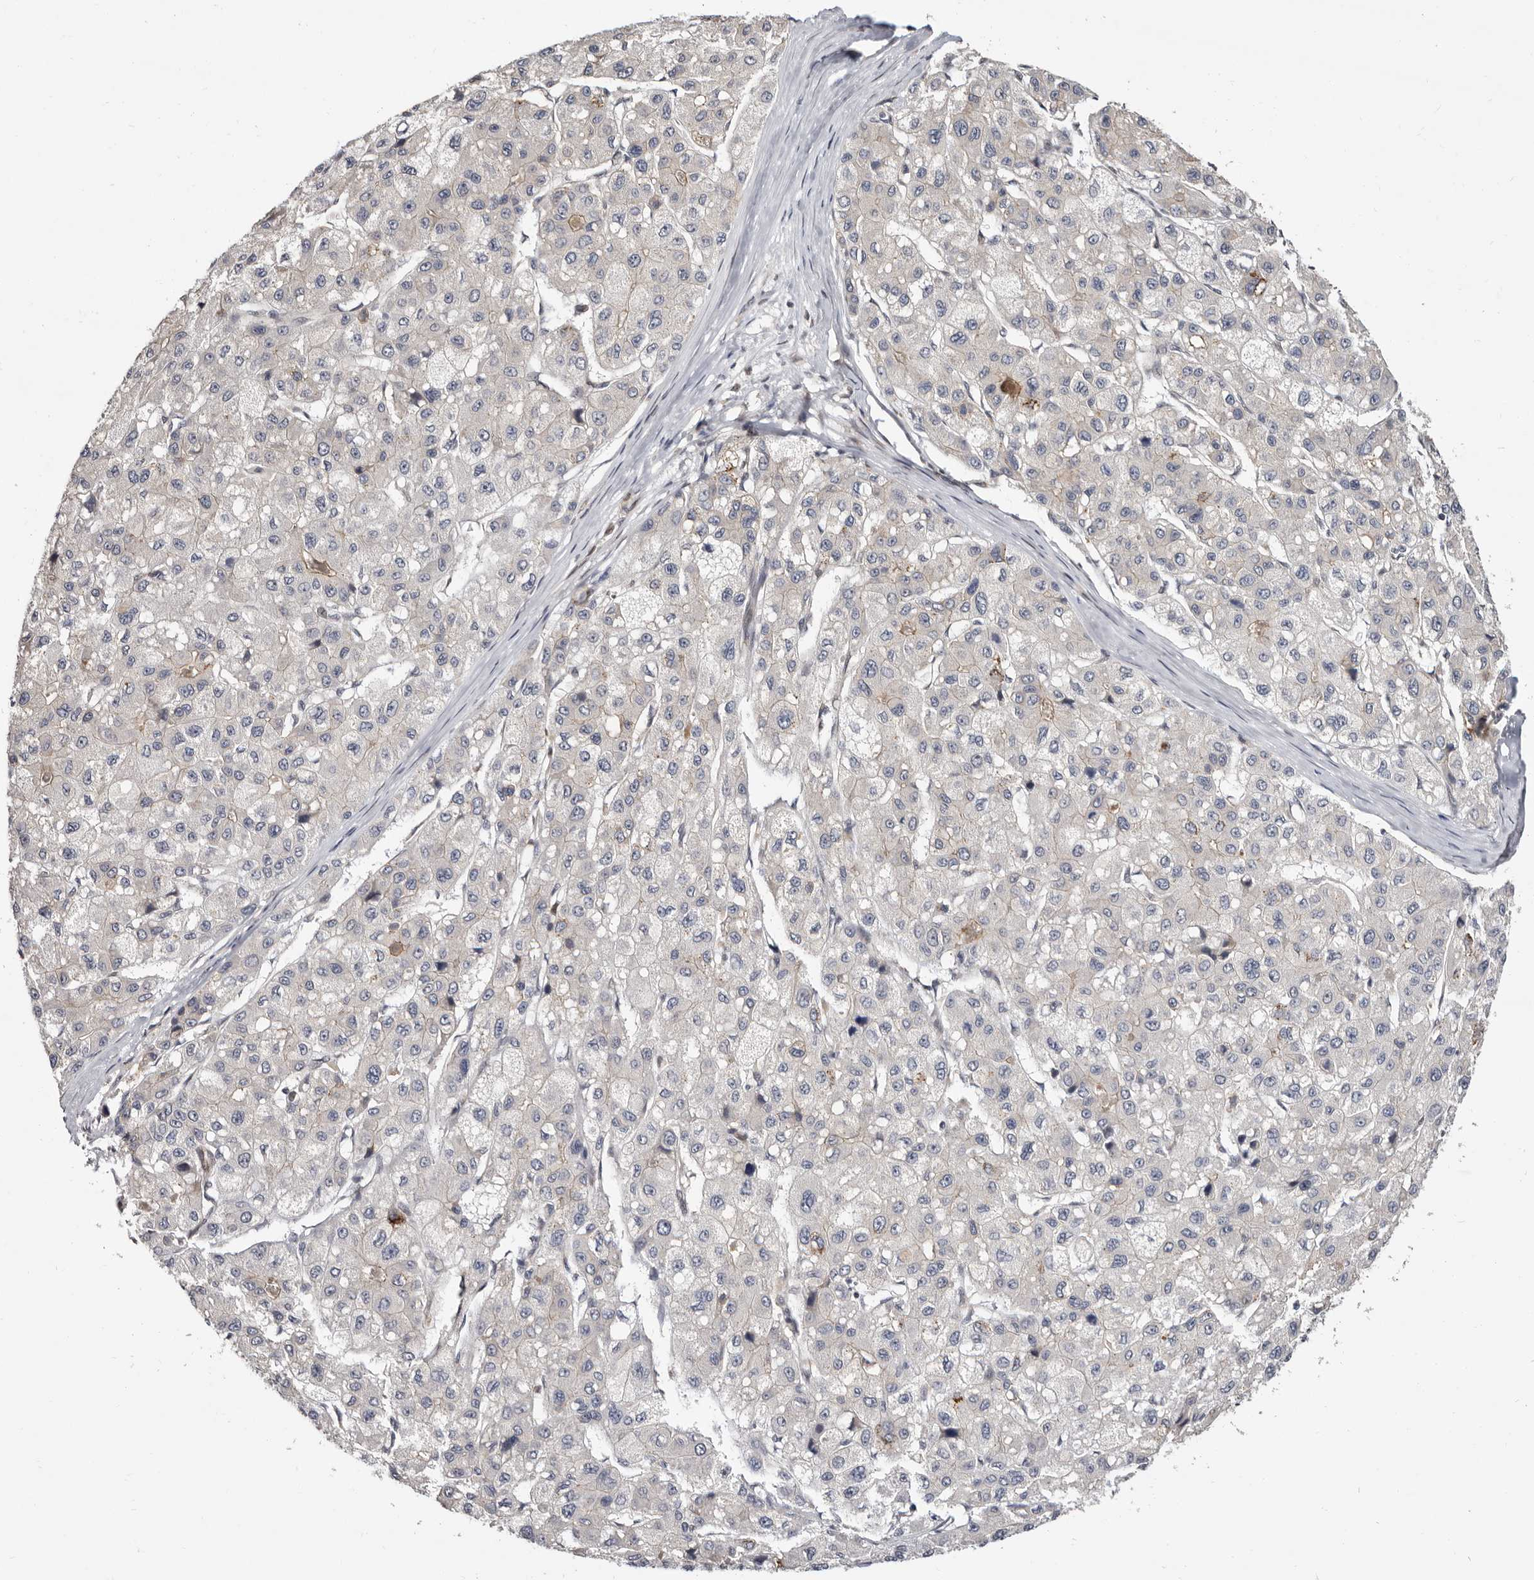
{"staining": {"intensity": "negative", "quantity": "none", "location": "none"}, "tissue": "liver cancer", "cell_type": "Tumor cells", "image_type": "cancer", "snomed": [{"axis": "morphology", "description": "Carcinoma, Hepatocellular, NOS"}, {"axis": "topography", "description": "Liver"}], "caption": "Liver cancer stained for a protein using immunohistochemistry reveals no staining tumor cells.", "gene": "GLRX3", "patient": {"sex": "male", "age": 80}}